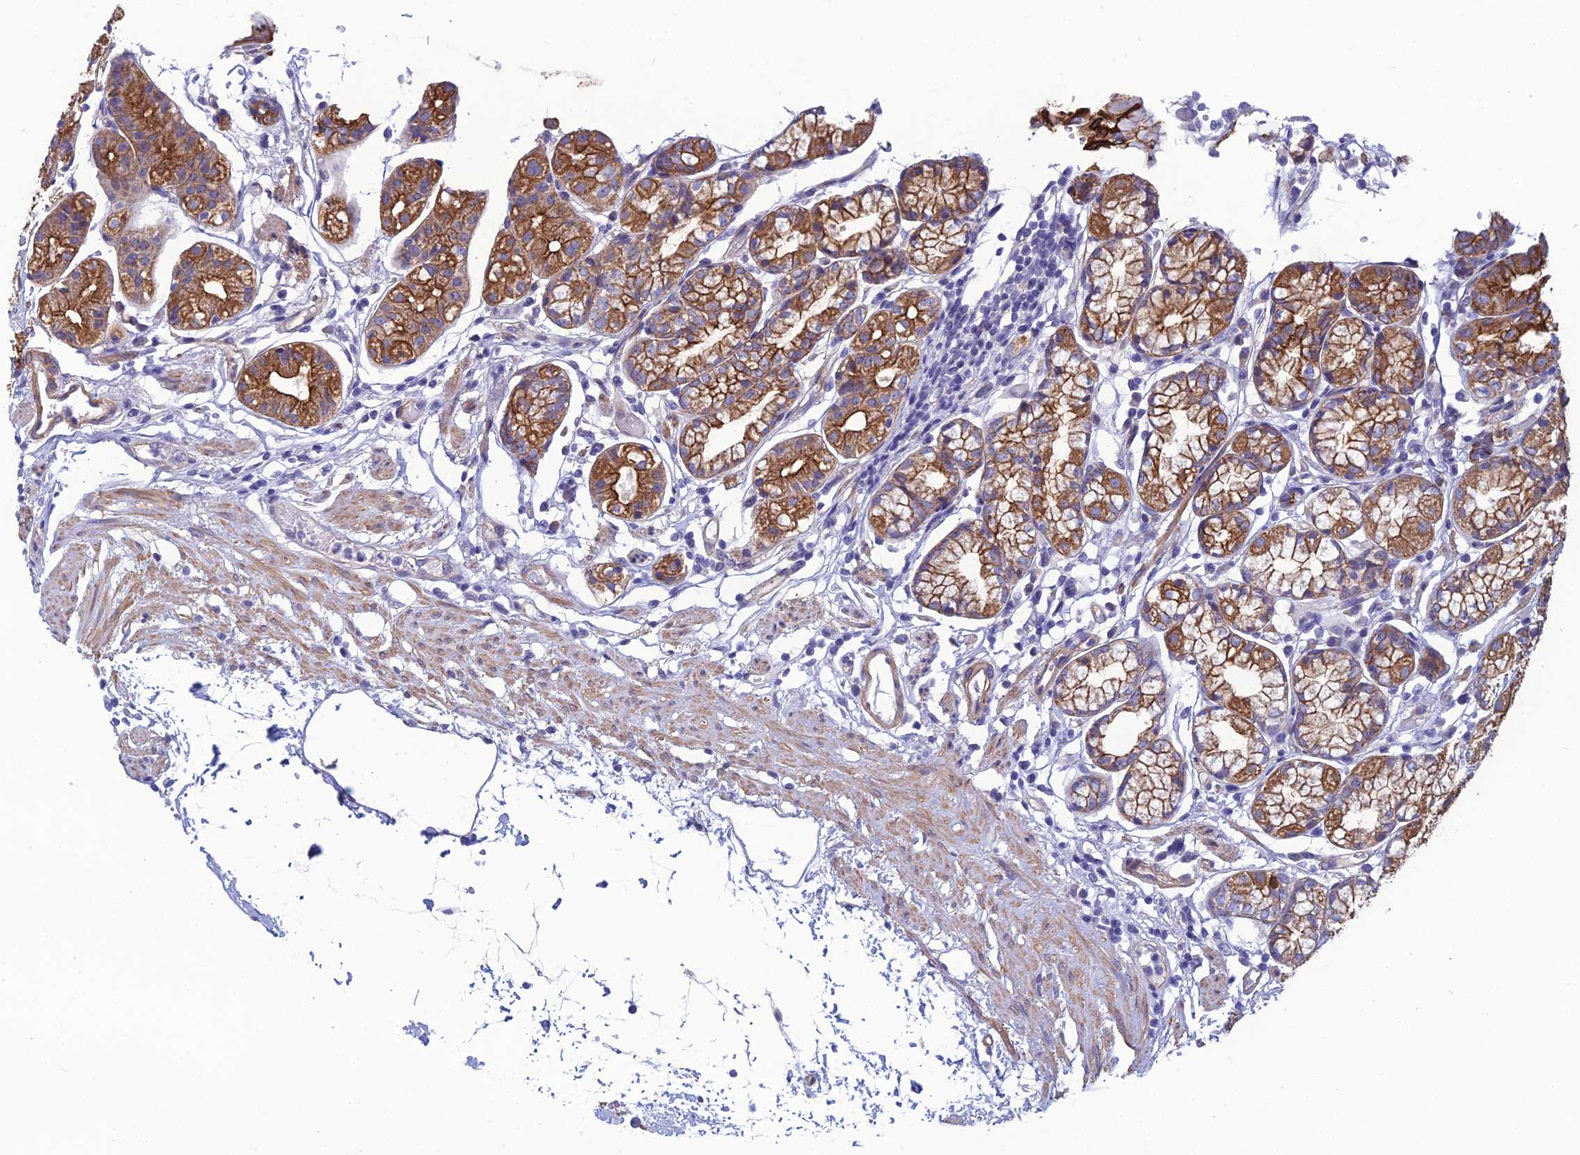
{"staining": {"intensity": "moderate", "quantity": ">75%", "location": "cytoplasmic/membranous"}, "tissue": "stomach", "cell_type": "Glandular cells", "image_type": "normal", "snomed": [{"axis": "morphology", "description": "Normal tissue, NOS"}, {"axis": "topography", "description": "Stomach"}], "caption": "Protein positivity by immunohistochemistry shows moderate cytoplasmic/membranous positivity in approximately >75% of glandular cells in unremarkable stomach.", "gene": "LZTS2", "patient": {"sex": "female", "age": 57}}